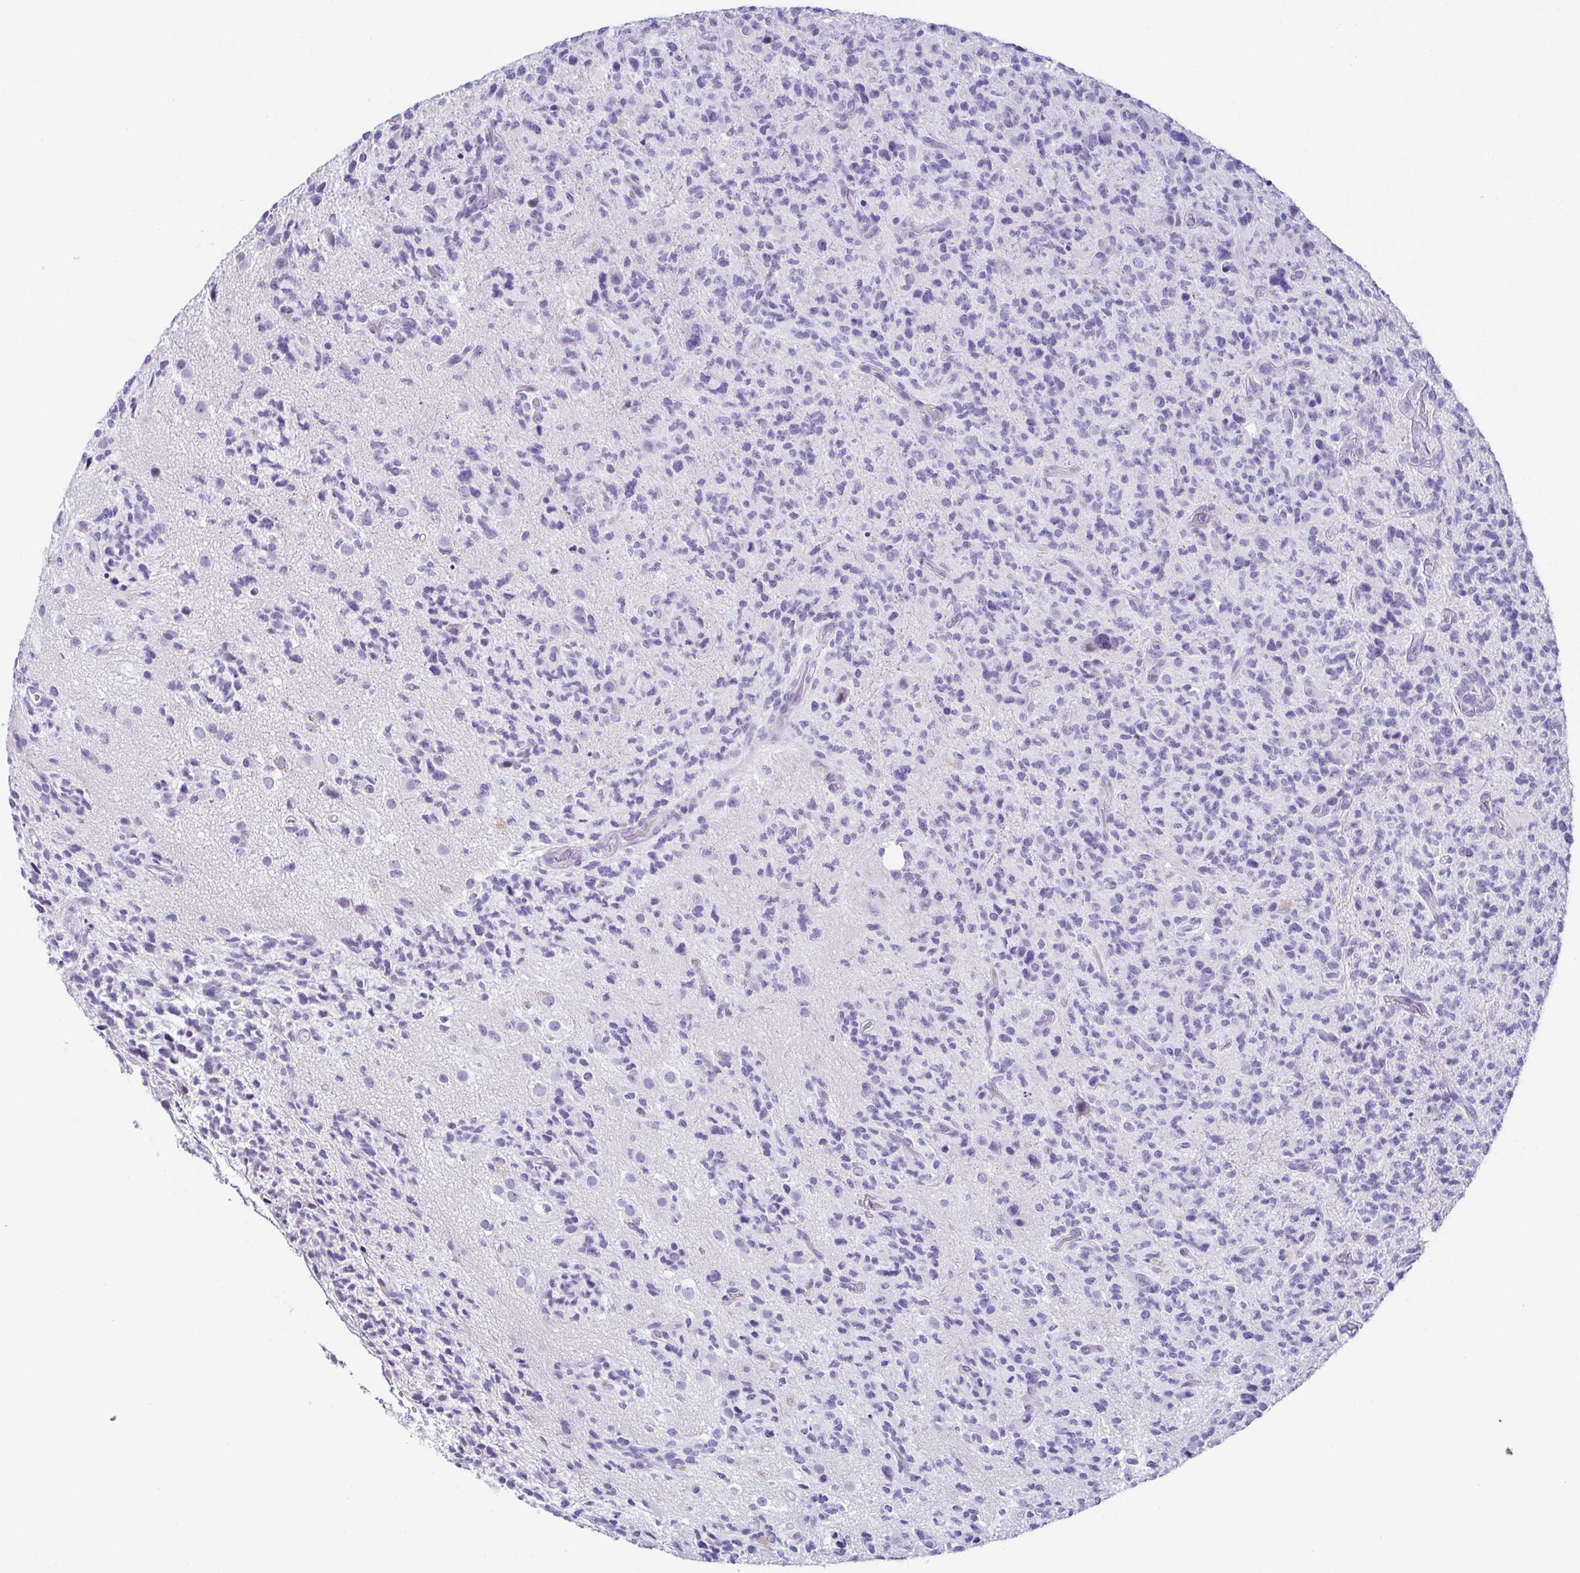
{"staining": {"intensity": "negative", "quantity": "none", "location": "none"}, "tissue": "glioma", "cell_type": "Tumor cells", "image_type": "cancer", "snomed": [{"axis": "morphology", "description": "Glioma, malignant, High grade"}, {"axis": "topography", "description": "Brain"}], "caption": "IHC photomicrograph of neoplastic tissue: glioma stained with DAB (3,3'-diaminobenzidine) shows no significant protein positivity in tumor cells.", "gene": "ESX1", "patient": {"sex": "female", "age": 71}}